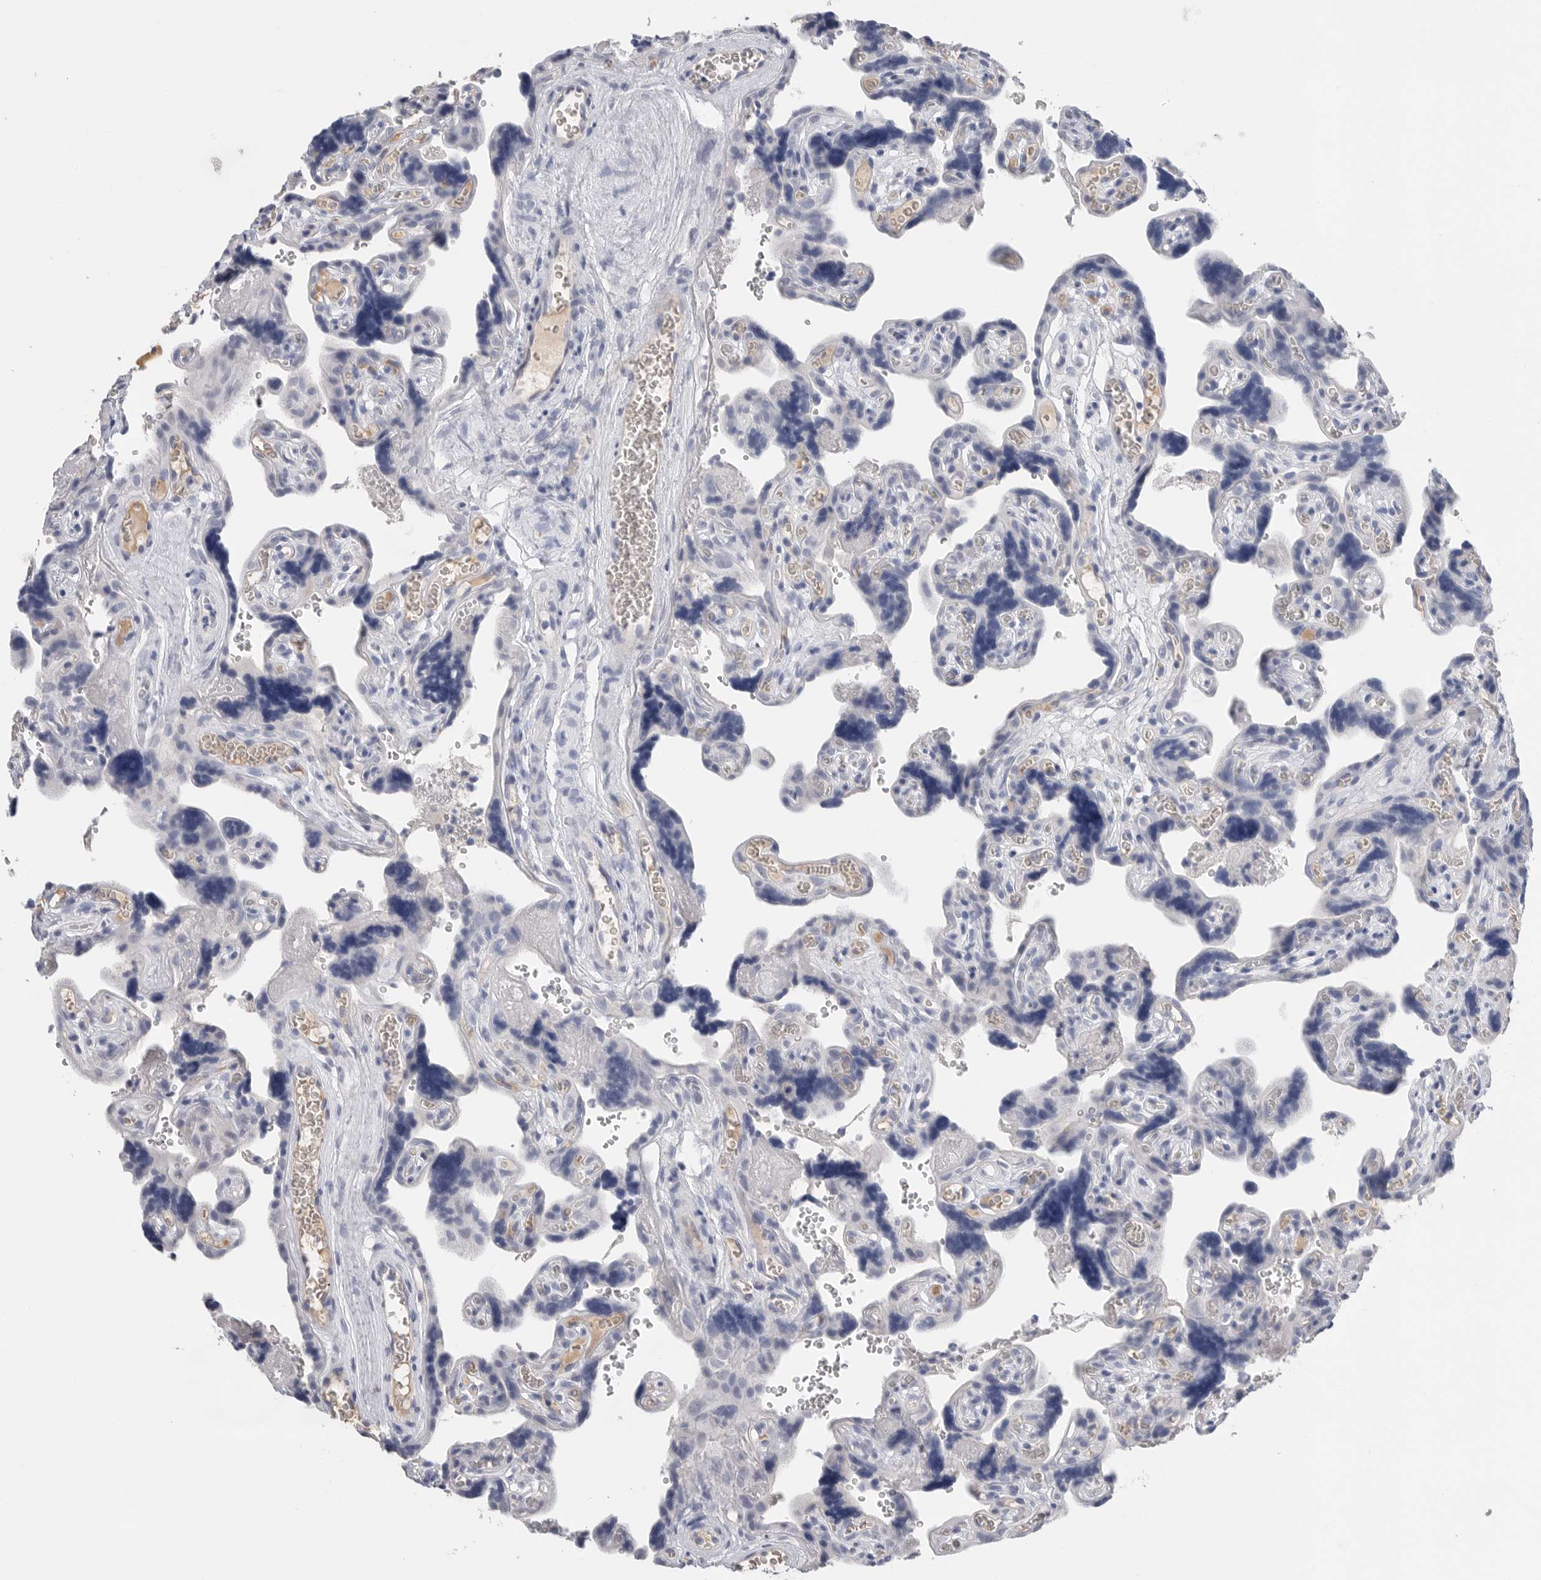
{"staining": {"intensity": "negative", "quantity": "none", "location": "none"}, "tissue": "placenta", "cell_type": "Decidual cells", "image_type": "normal", "snomed": [{"axis": "morphology", "description": "Normal tissue, NOS"}, {"axis": "topography", "description": "Placenta"}], "caption": "Immunohistochemistry micrograph of normal placenta stained for a protein (brown), which reveals no expression in decidual cells. Nuclei are stained in blue.", "gene": "FABP6", "patient": {"sex": "female", "age": 30}}